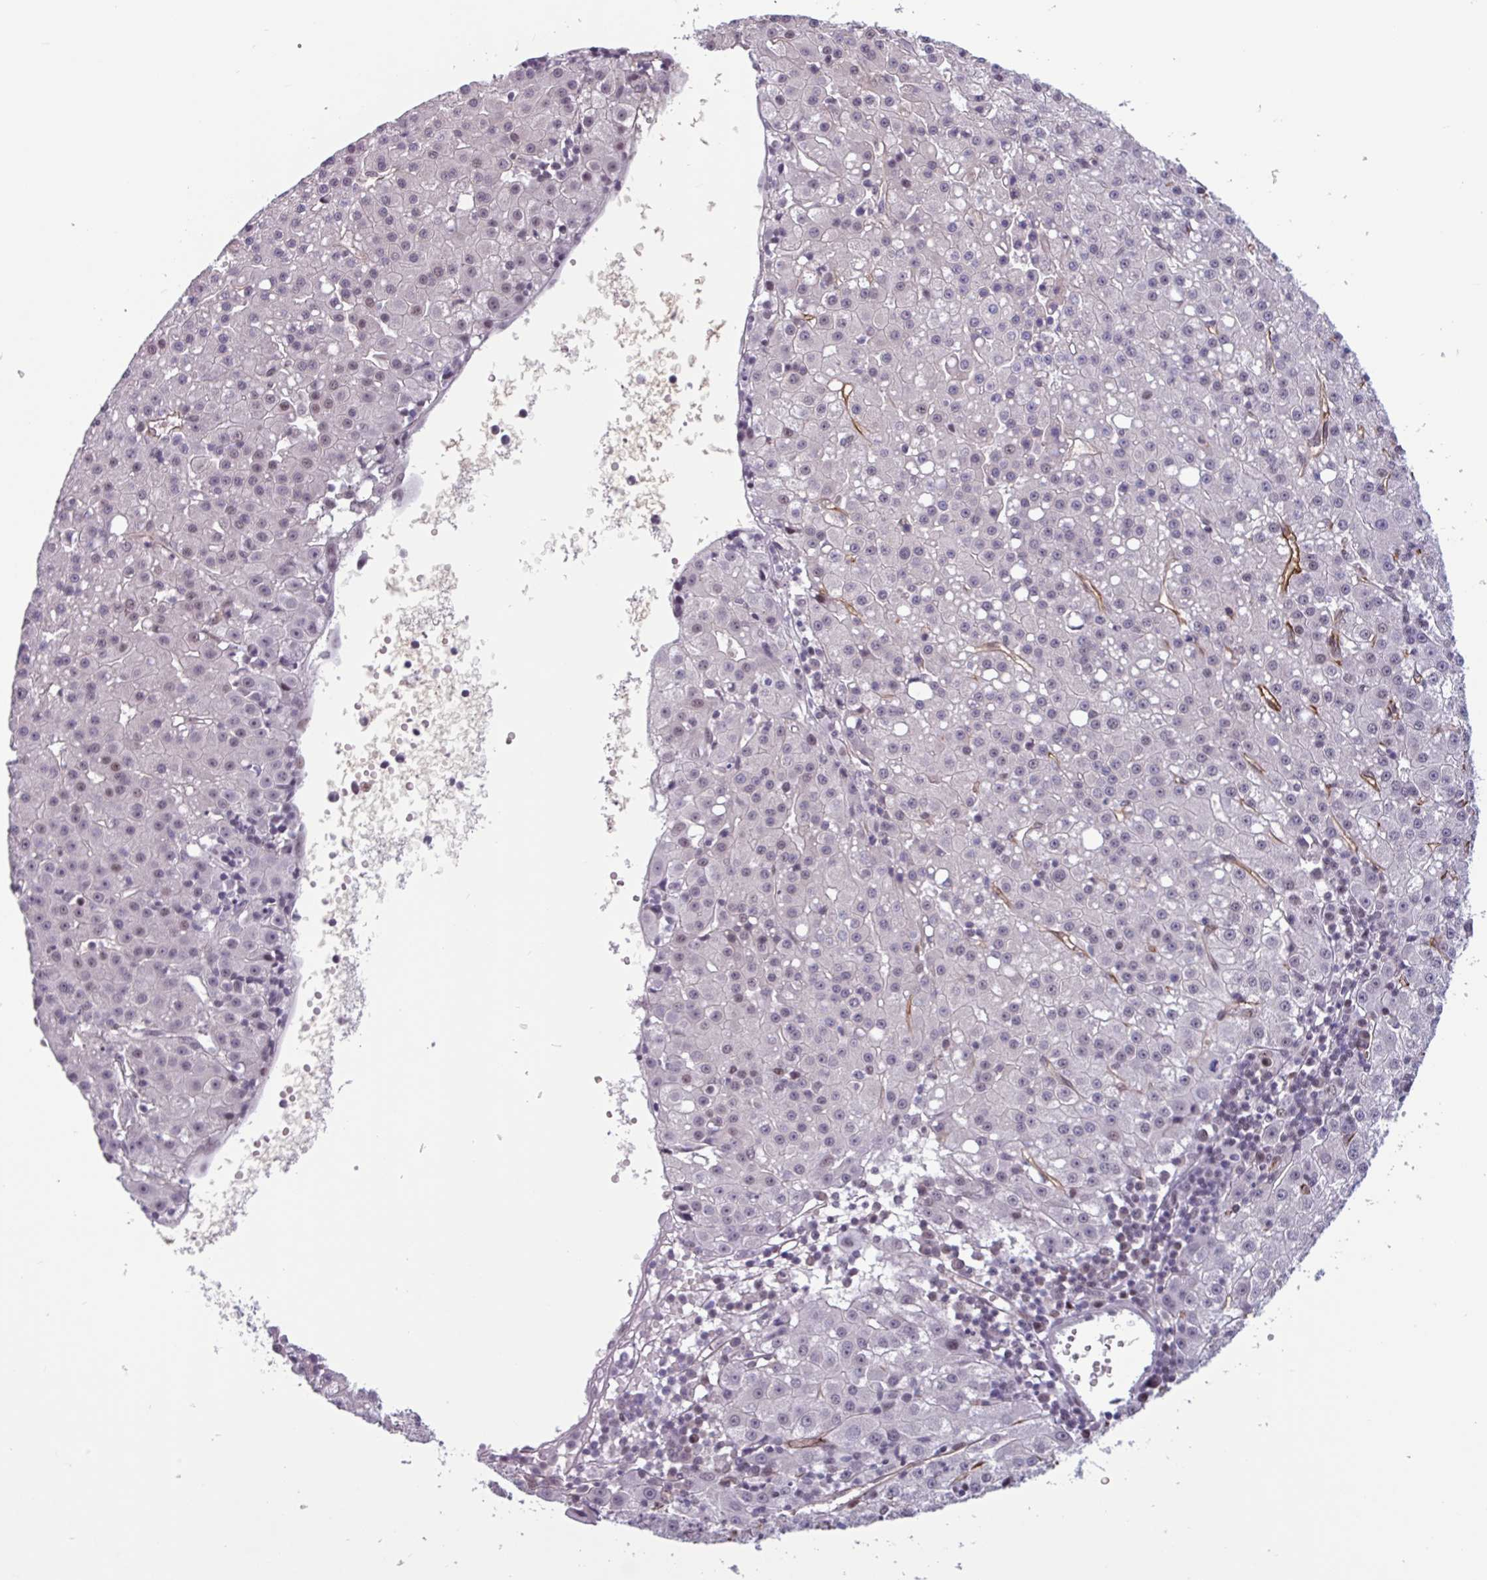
{"staining": {"intensity": "negative", "quantity": "none", "location": "none"}, "tissue": "liver cancer", "cell_type": "Tumor cells", "image_type": "cancer", "snomed": [{"axis": "morphology", "description": "Carcinoma, Hepatocellular, NOS"}, {"axis": "topography", "description": "Liver"}], "caption": "IHC micrograph of liver cancer (hepatocellular carcinoma) stained for a protein (brown), which exhibits no positivity in tumor cells.", "gene": "ZNF575", "patient": {"sex": "male", "age": 76}}